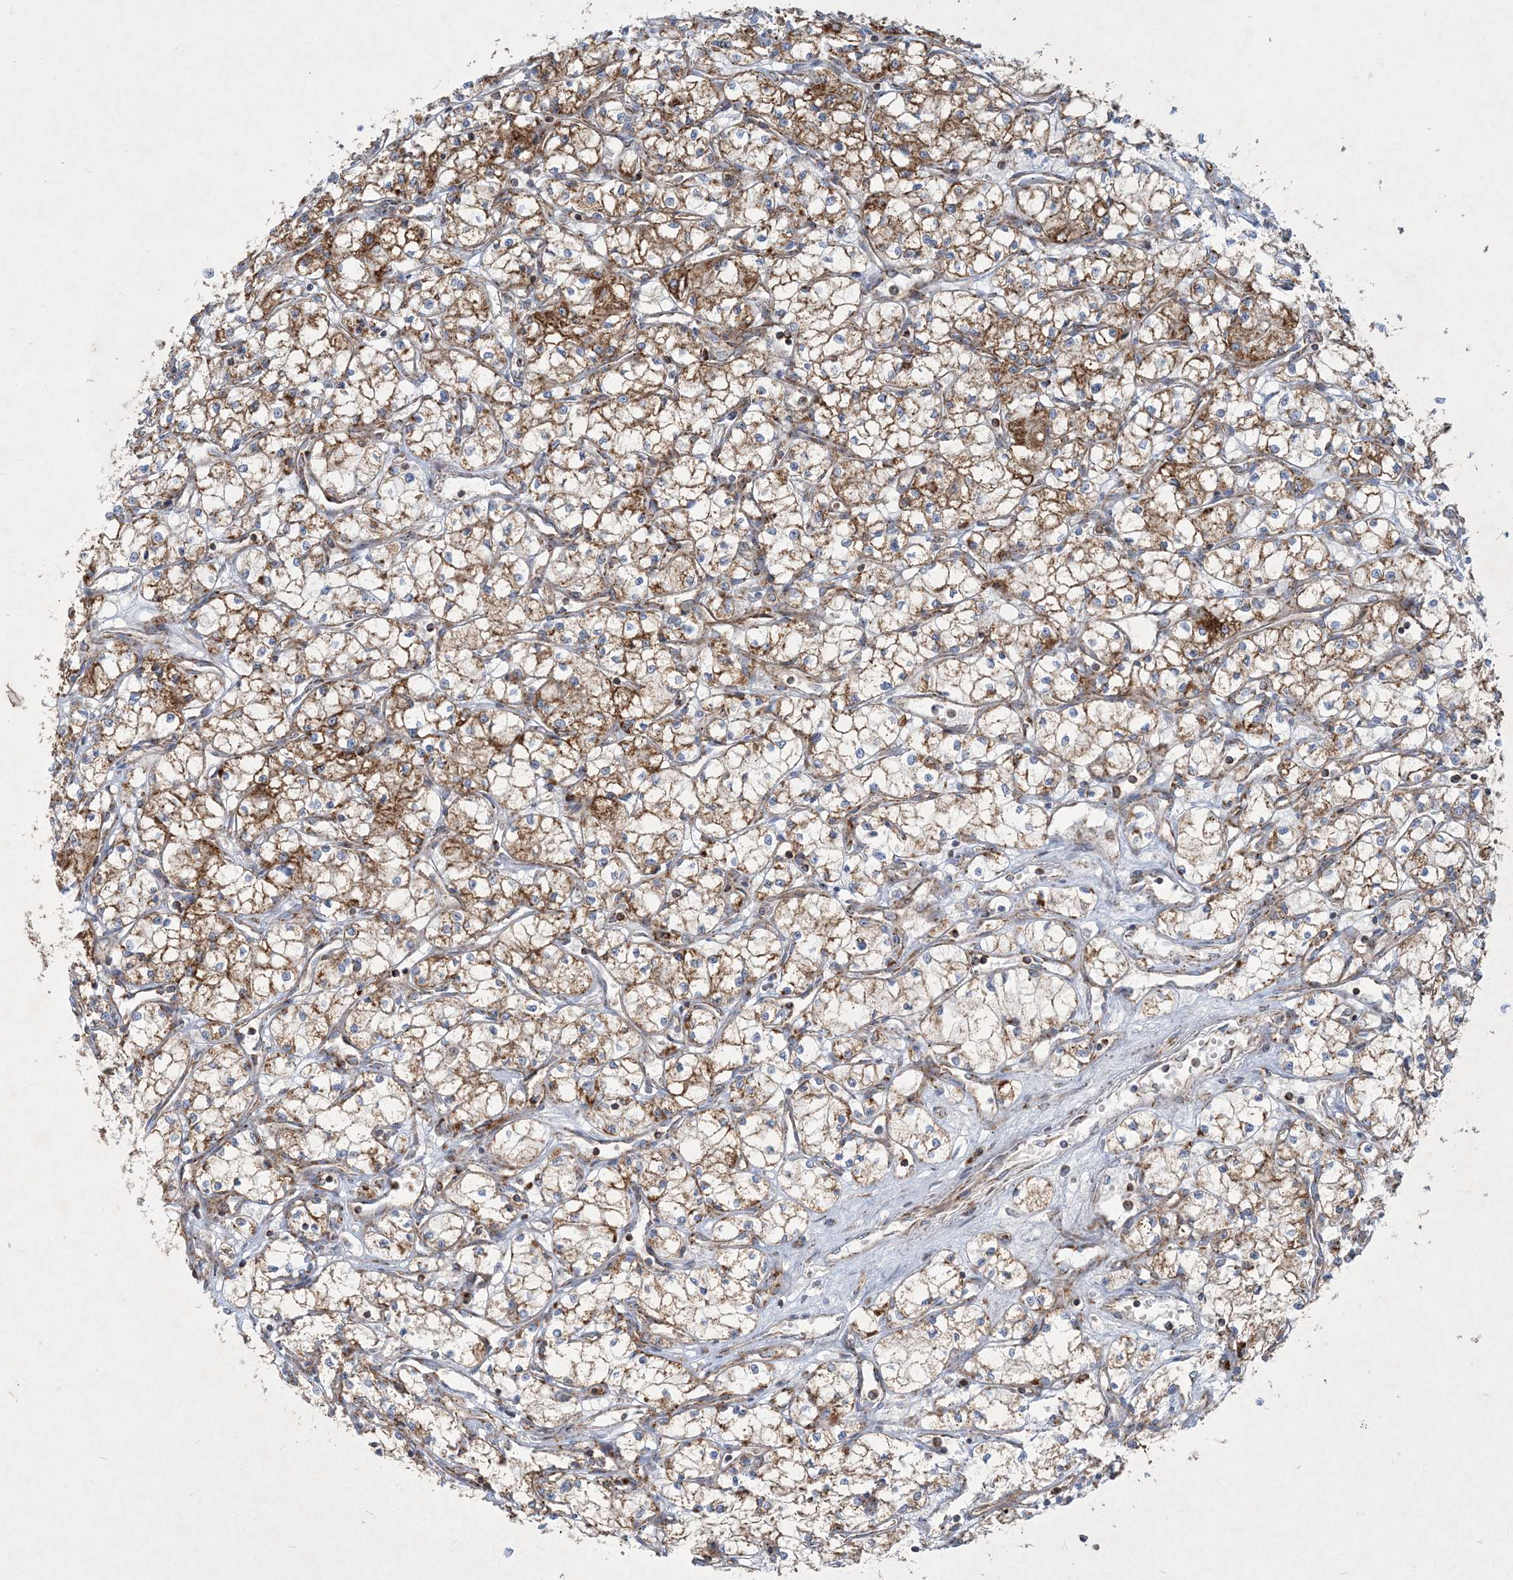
{"staining": {"intensity": "moderate", "quantity": ">75%", "location": "cytoplasmic/membranous"}, "tissue": "renal cancer", "cell_type": "Tumor cells", "image_type": "cancer", "snomed": [{"axis": "morphology", "description": "Adenocarcinoma, NOS"}, {"axis": "topography", "description": "Kidney"}], "caption": "The histopathology image shows immunohistochemical staining of renal cancer (adenocarcinoma). There is moderate cytoplasmic/membranous expression is identified in approximately >75% of tumor cells.", "gene": "BEND4", "patient": {"sex": "male", "age": 59}}